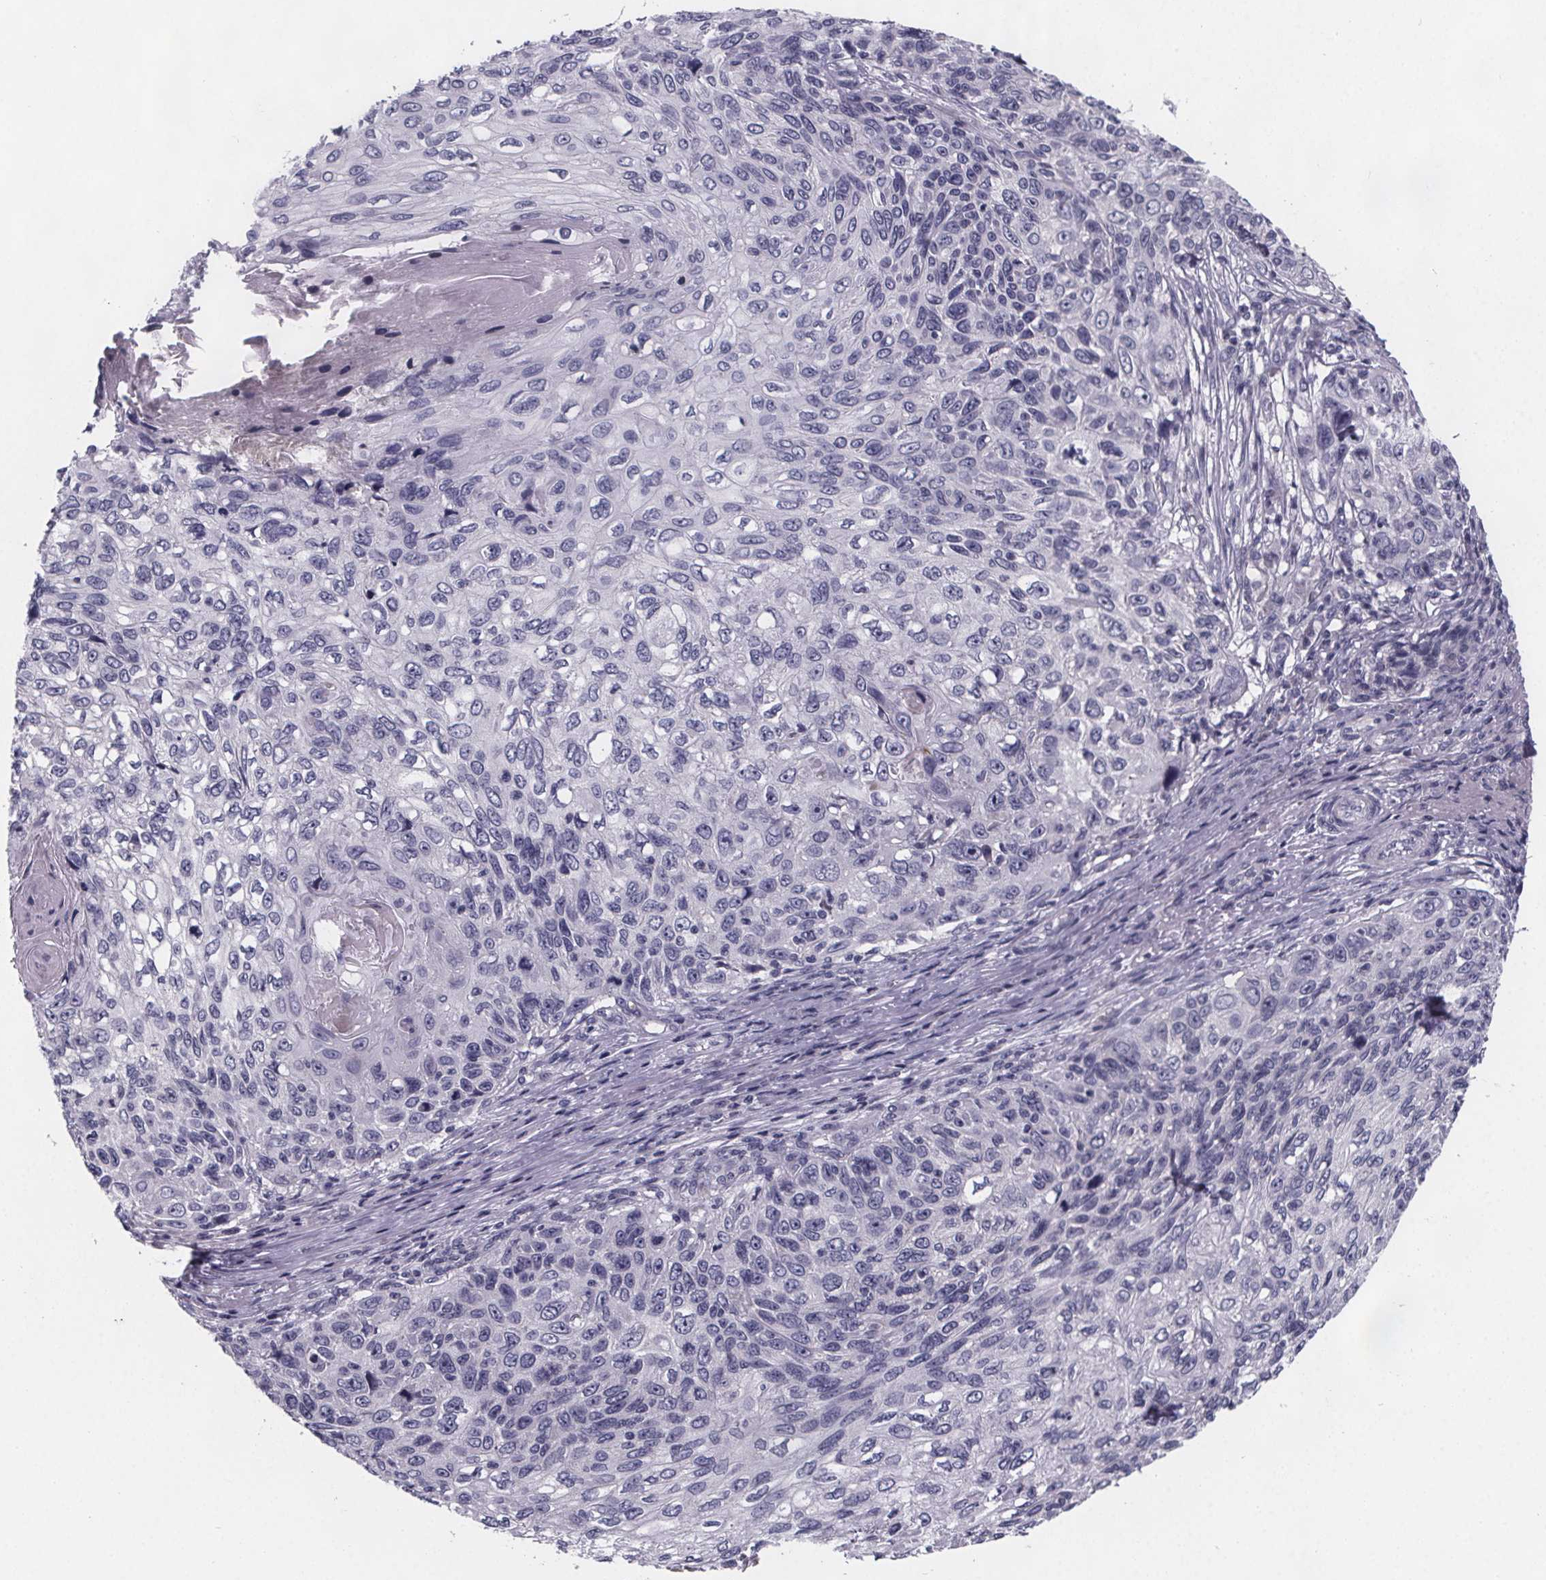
{"staining": {"intensity": "negative", "quantity": "none", "location": "none"}, "tissue": "skin cancer", "cell_type": "Tumor cells", "image_type": "cancer", "snomed": [{"axis": "morphology", "description": "Squamous cell carcinoma, NOS"}, {"axis": "topography", "description": "Skin"}], "caption": "Image shows no protein expression in tumor cells of squamous cell carcinoma (skin) tissue.", "gene": "PAH", "patient": {"sex": "male", "age": 92}}